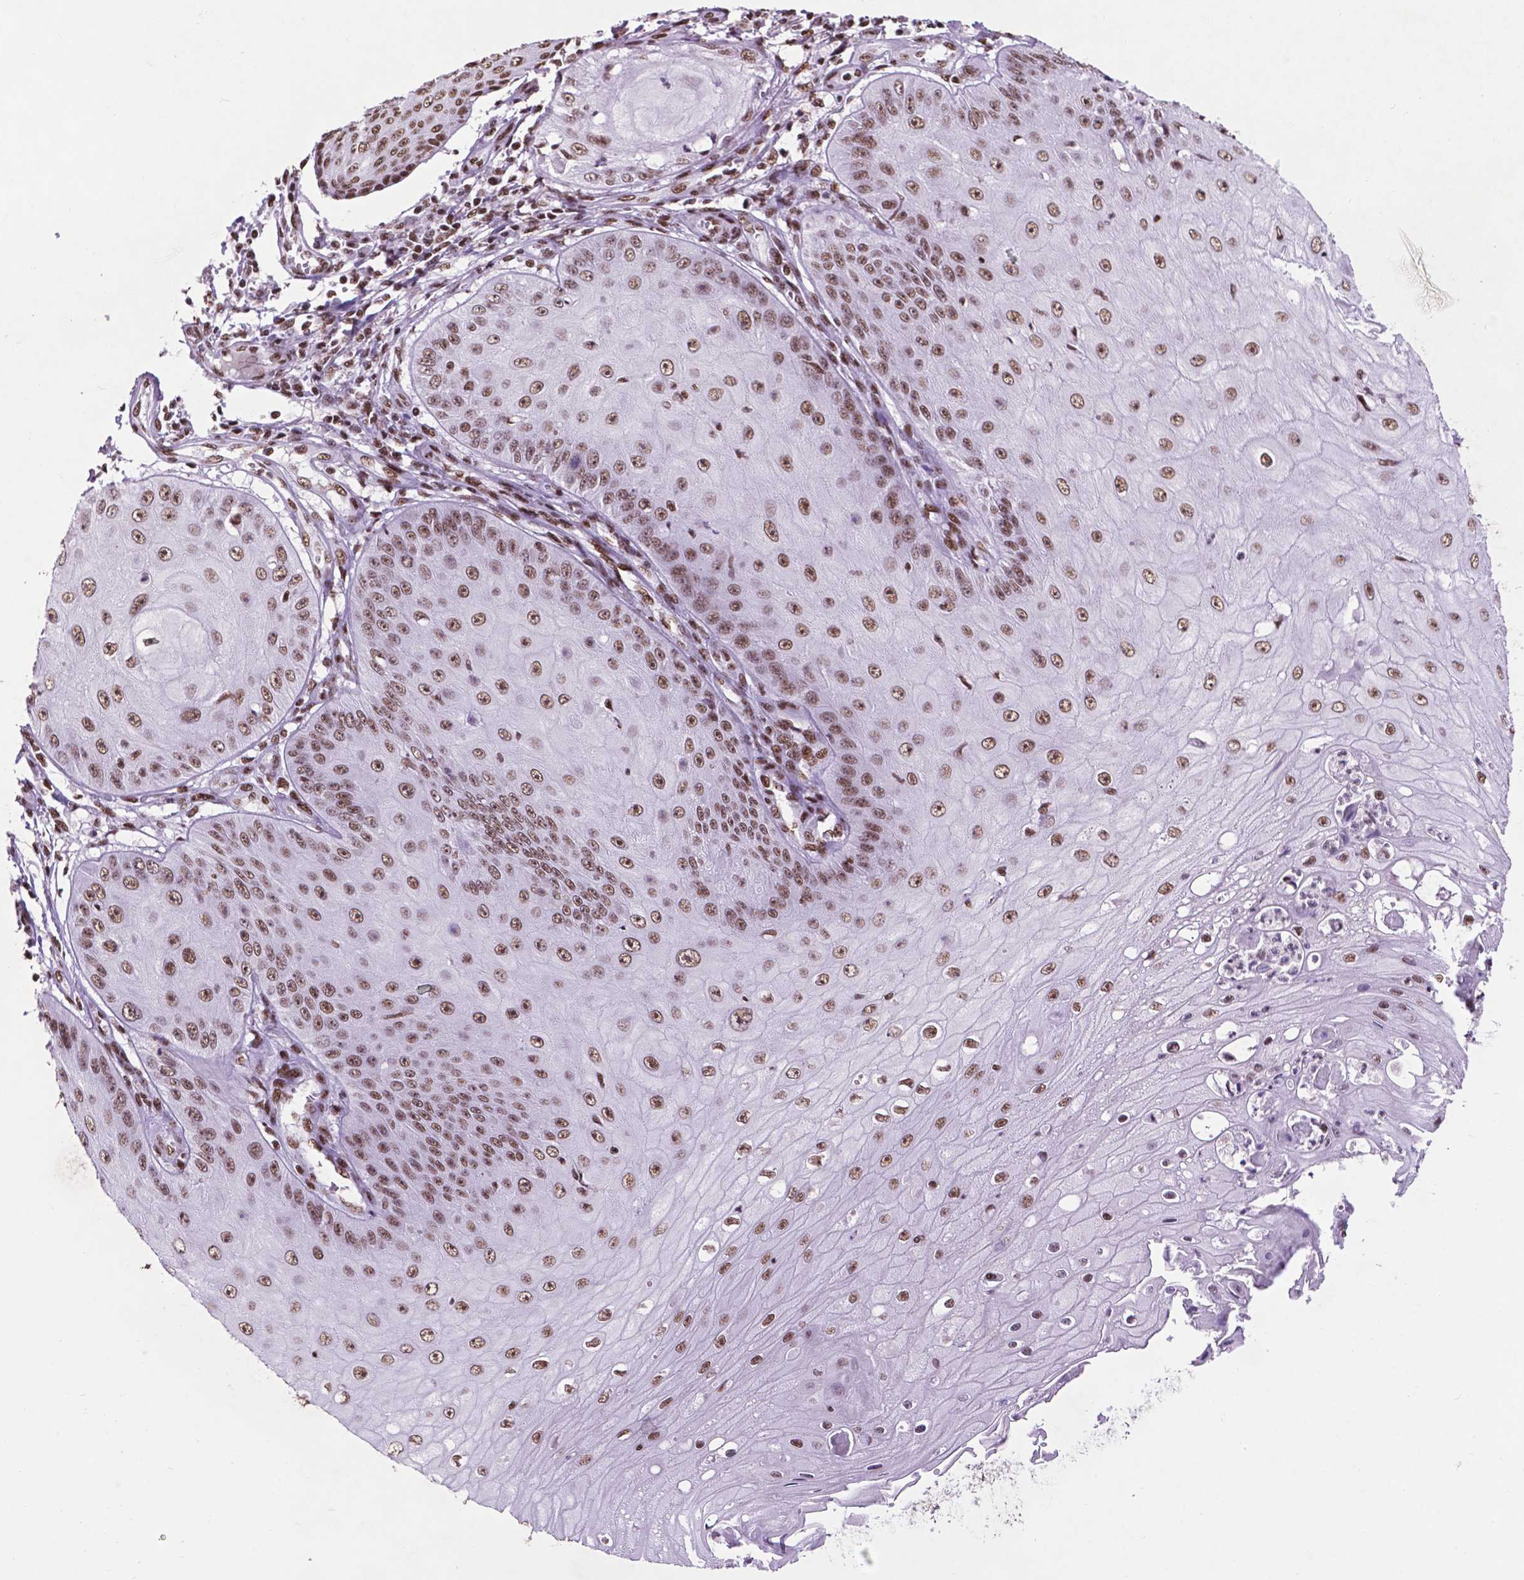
{"staining": {"intensity": "moderate", "quantity": ">75%", "location": "nuclear"}, "tissue": "skin cancer", "cell_type": "Tumor cells", "image_type": "cancer", "snomed": [{"axis": "morphology", "description": "Squamous cell carcinoma, NOS"}, {"axis": "topography", "description": "Skin"}], "caption": "A brown stain shows moderate nuclear staining of a protein in squamous cell carcinoma (skin) tumor cells. (IHC, brightfield microscopy, high magnification).", "gene": "CCAR2", "patient": {"sex": "male", "age": 70}}